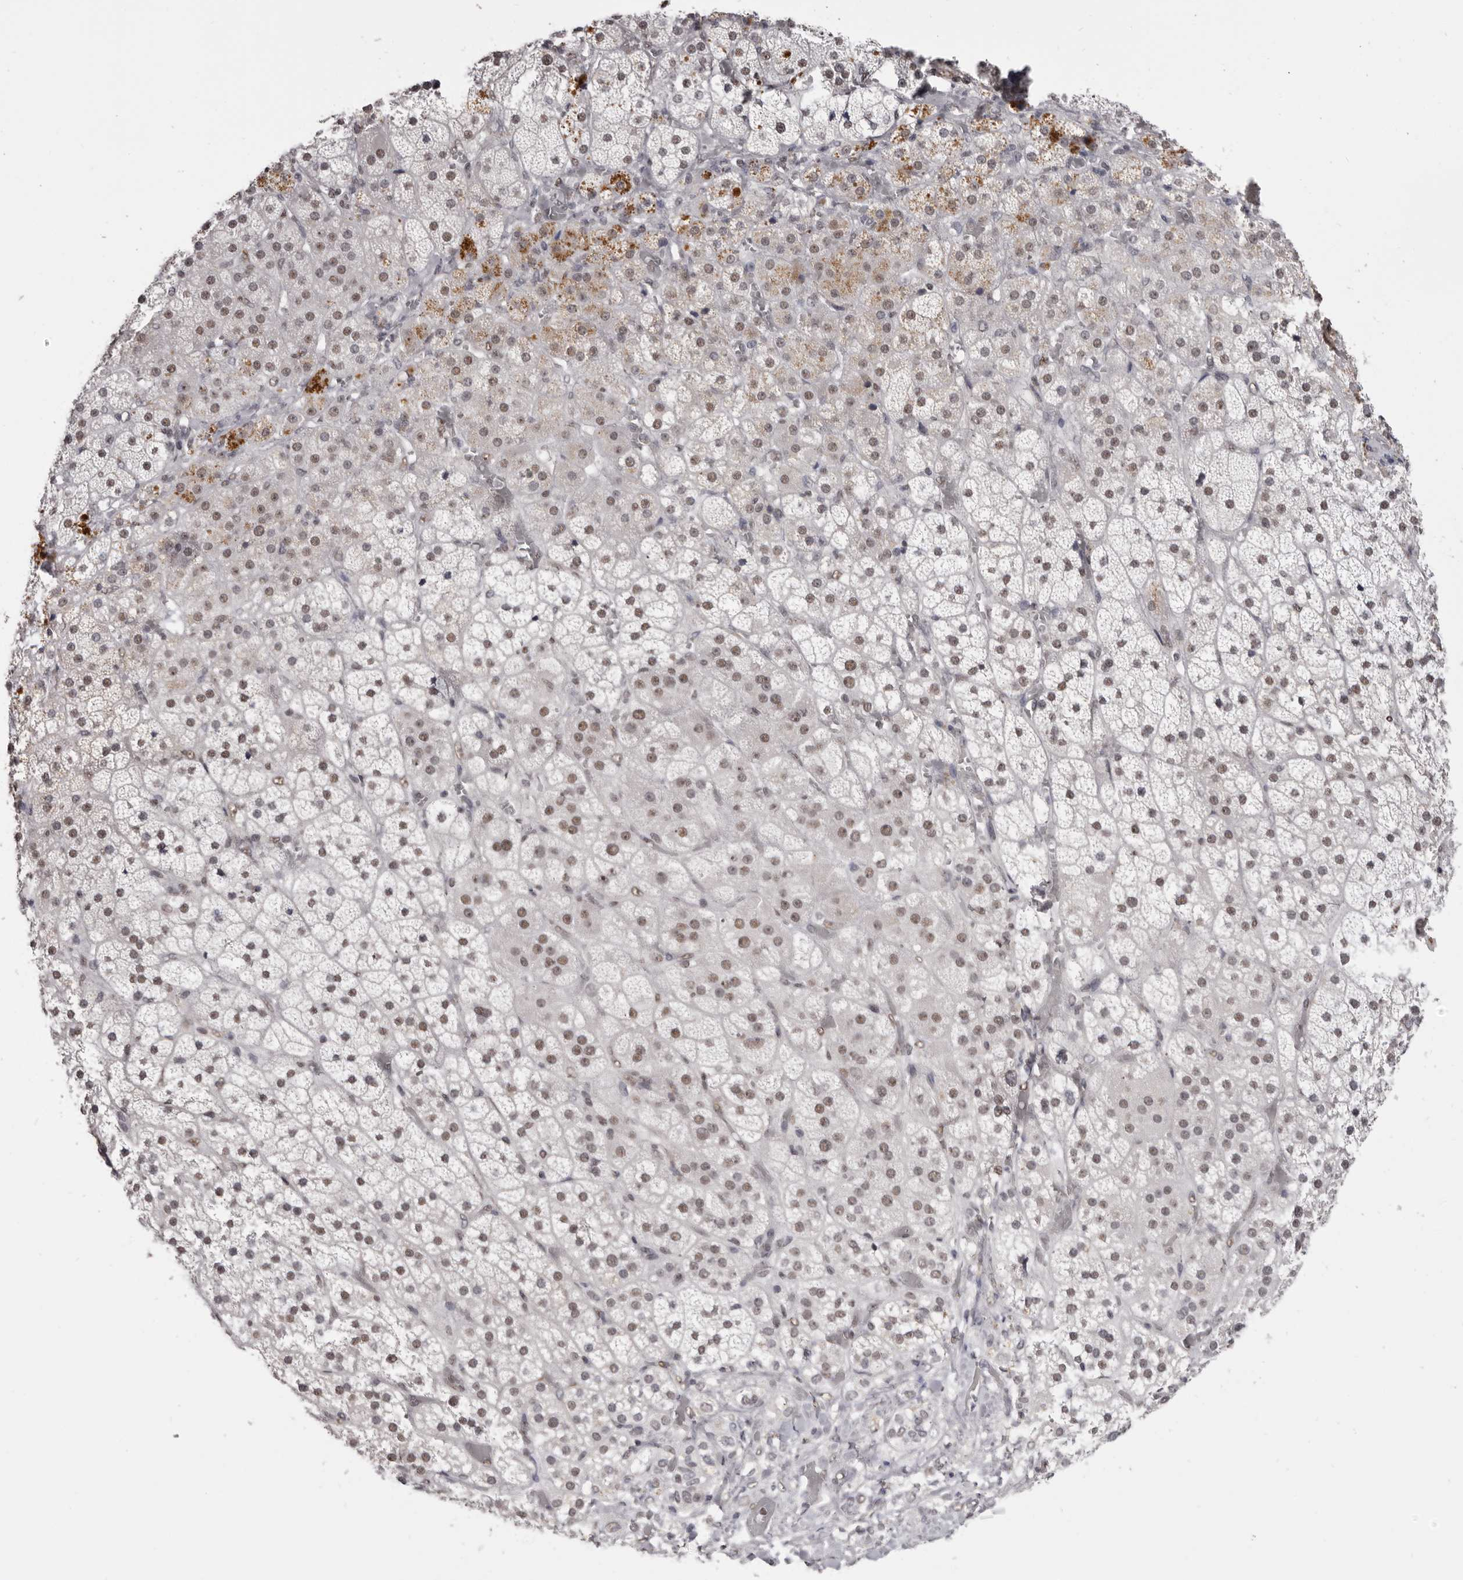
{"staining": {"intensity": "weak", "quantity": ">75%", "location": "nuclear"}, "tissue": "adrenal gland", "cell_type": "Glandular cells", "image_type": "normal", "snomed": [{"axis": "morphology", "description": "Normal tissue, NOS"}, {"axis": "topography", "description": "Adrenal gland"}], "caption": "Protein staining of benign adrenal gland exhibits weak nuclear expression in approximately >75% of glandular cells. (brown staining indicates protein expression, while blue staining denotes nuclei).", "gene": "SCAF4", "patient": {"sex": "male", "age": 57}}